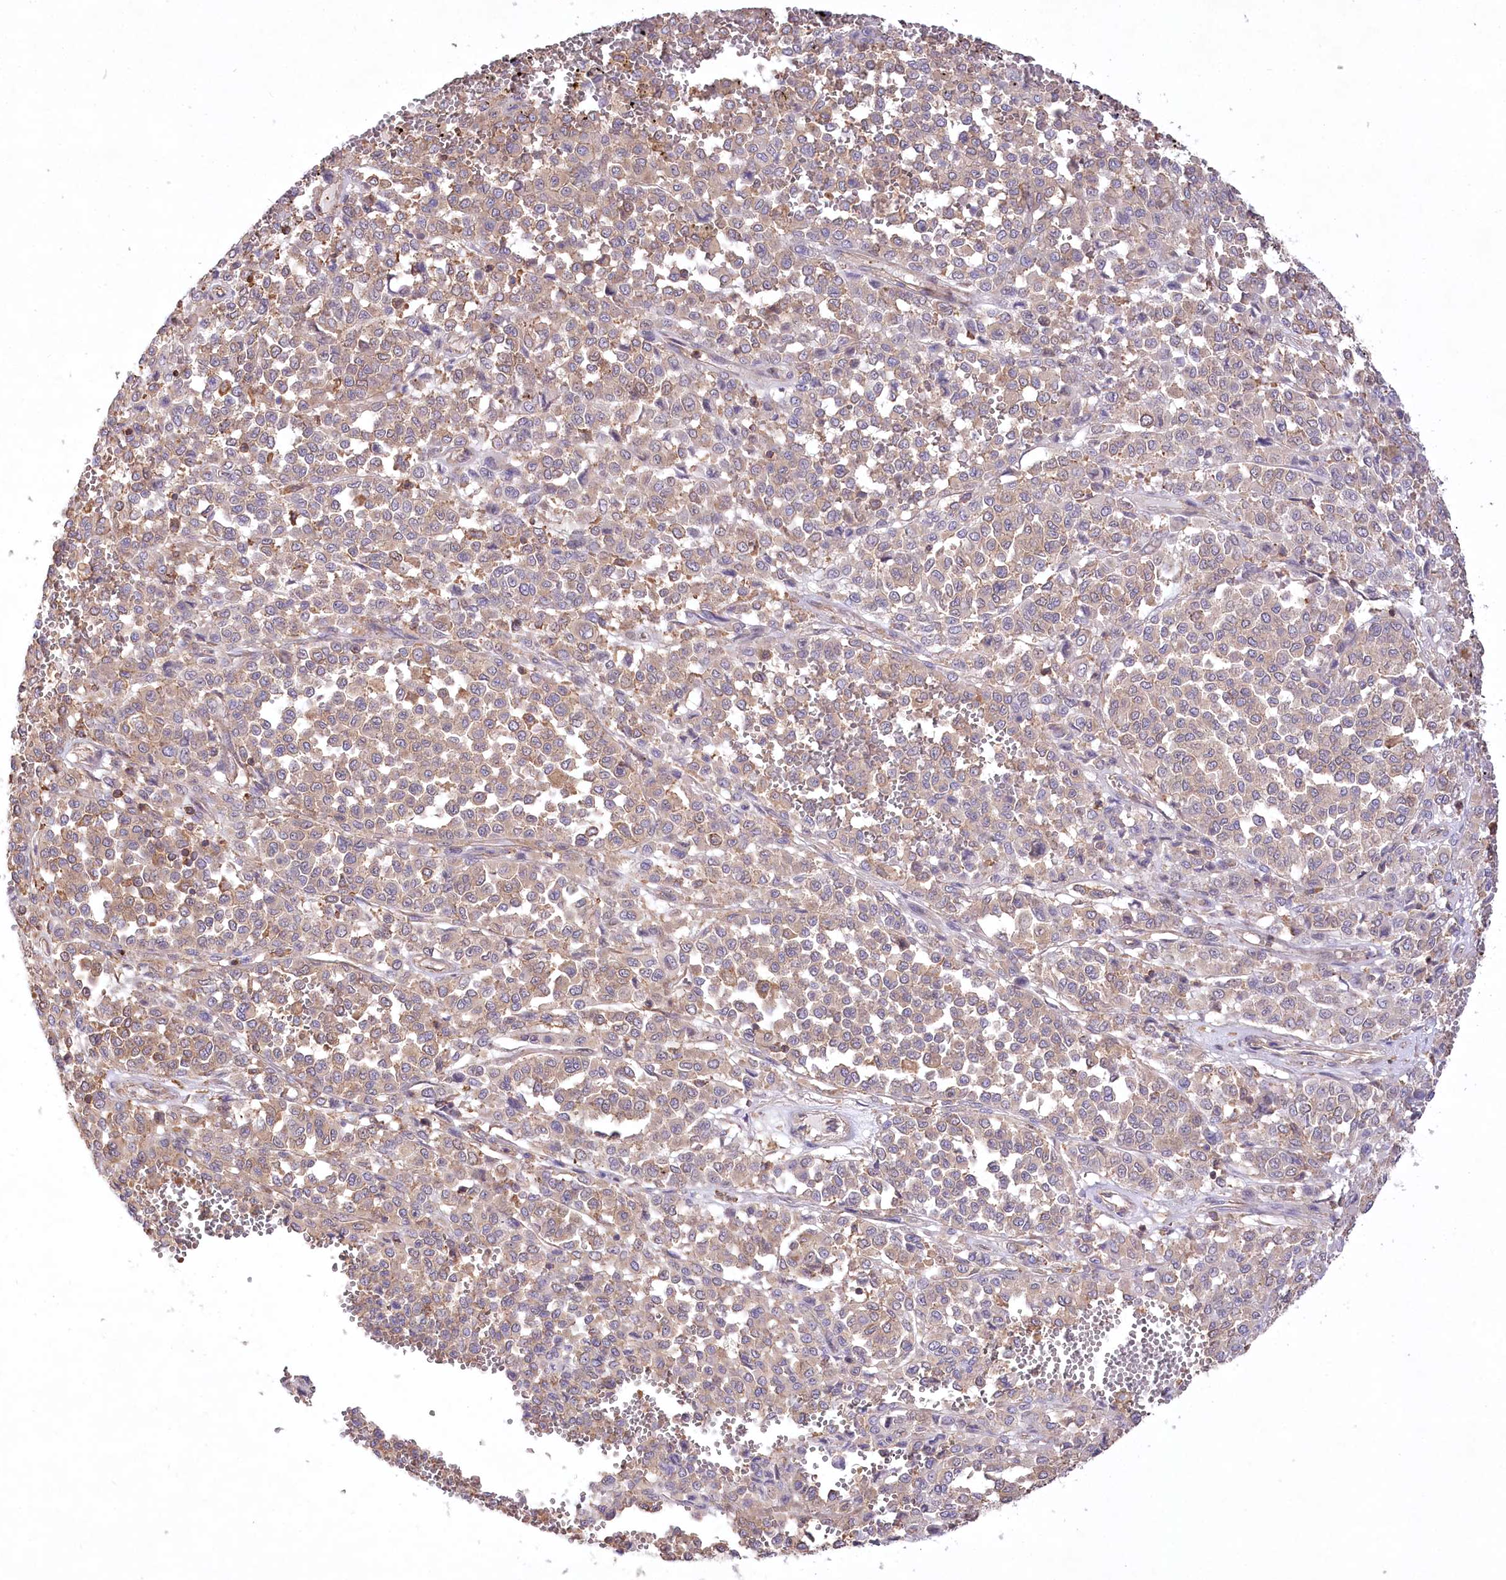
{"staining": {"intensity": "weak", "quantity": "25%-75%", "location": "cytoplasmic/membranous"}, "tissue": "melanoma", "cell_type": "Tumor cells", "image_type": "cancer", "snomed": [{"axis": "morphology", "description": "Malignant melanoma, Metastatic site"}, {"axis": "topography", "description": "Pancreas"}], "caption": "The micrograph exhibits staining of melanoma, revealing weak cytoplasmic/membranous protein expression (brown color) within tumor cells.", "gene": "UMPS", "patient": {"sex": "female", "age": 30}}